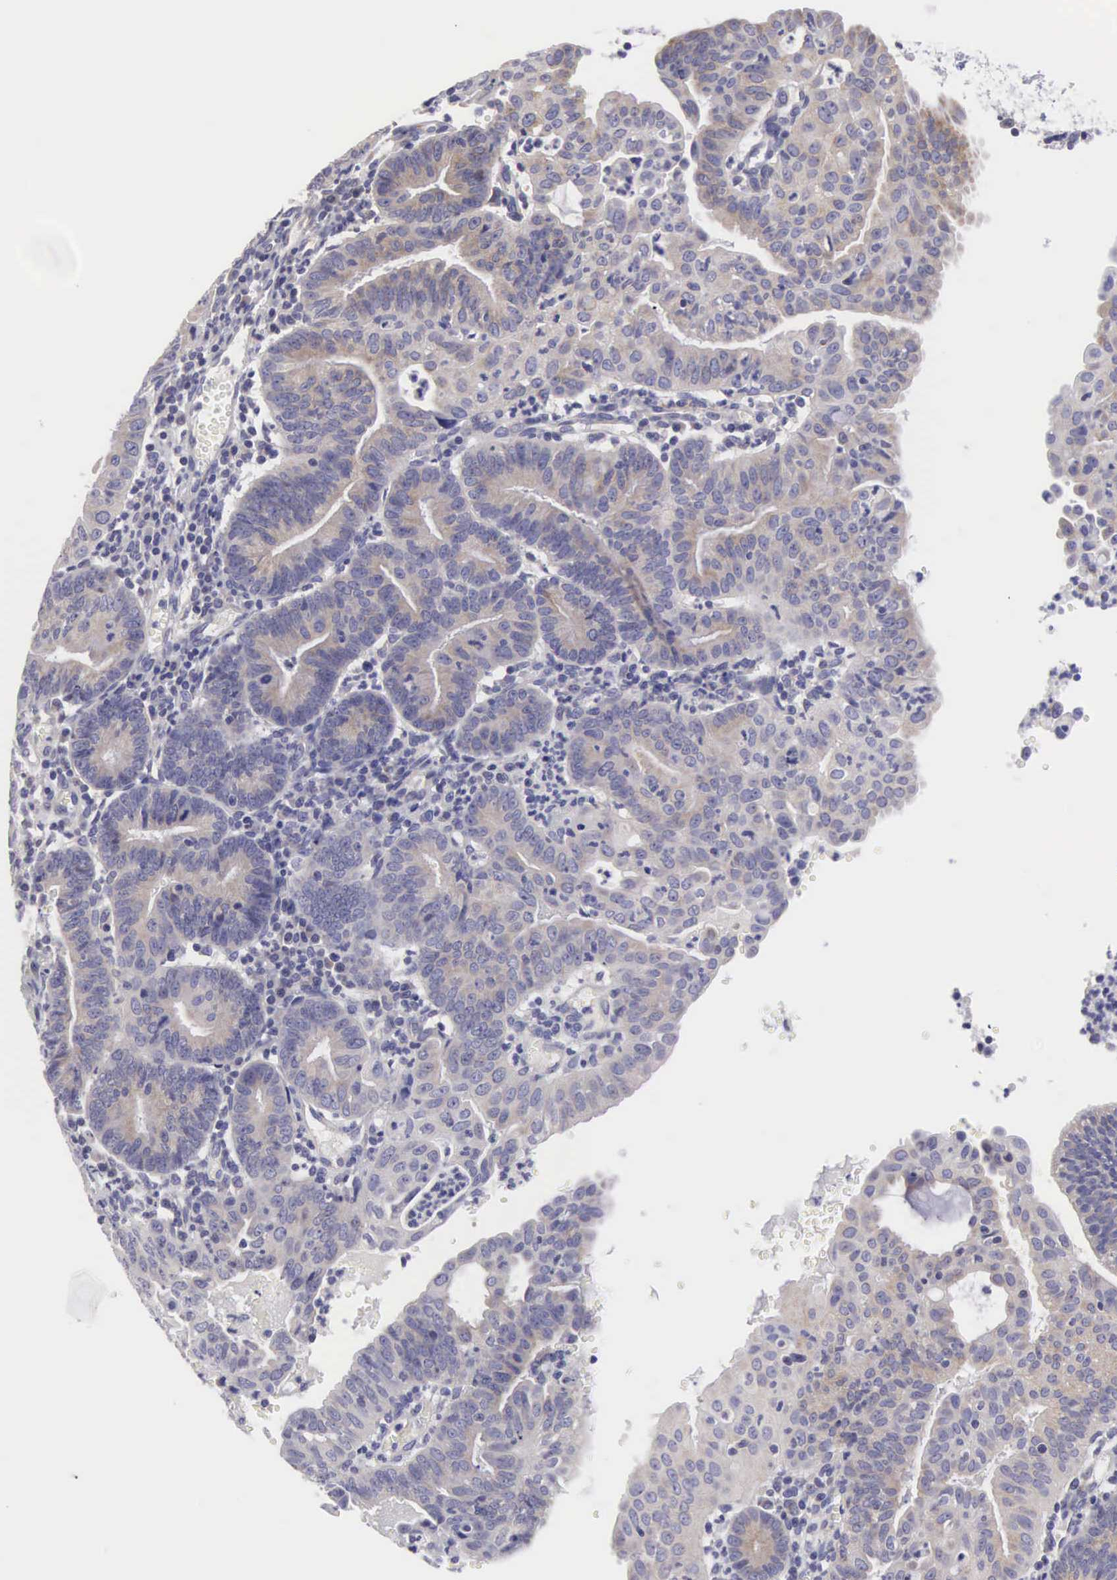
{"staining": {"intensity": "weak", "quantity": "<25%", "location": "cytoplasmic/membranous"}, "tissue": "endometrial cancer", "cell_type": "Tumor cells", "image_type": "cancer", "snomed": [{"axis": "morphology", "description": "Adenocarcinoma, NOS"}, {"axis": "topography", "description": "Endometrium"}], "caption": "Adenocarcinoma (endometrial) stained for a protein using immunohistochemistry (IHC) reveals no expression tumor cells.", "gene": "SLITRK4", "patient": {"sex": "female", "age": 60}}